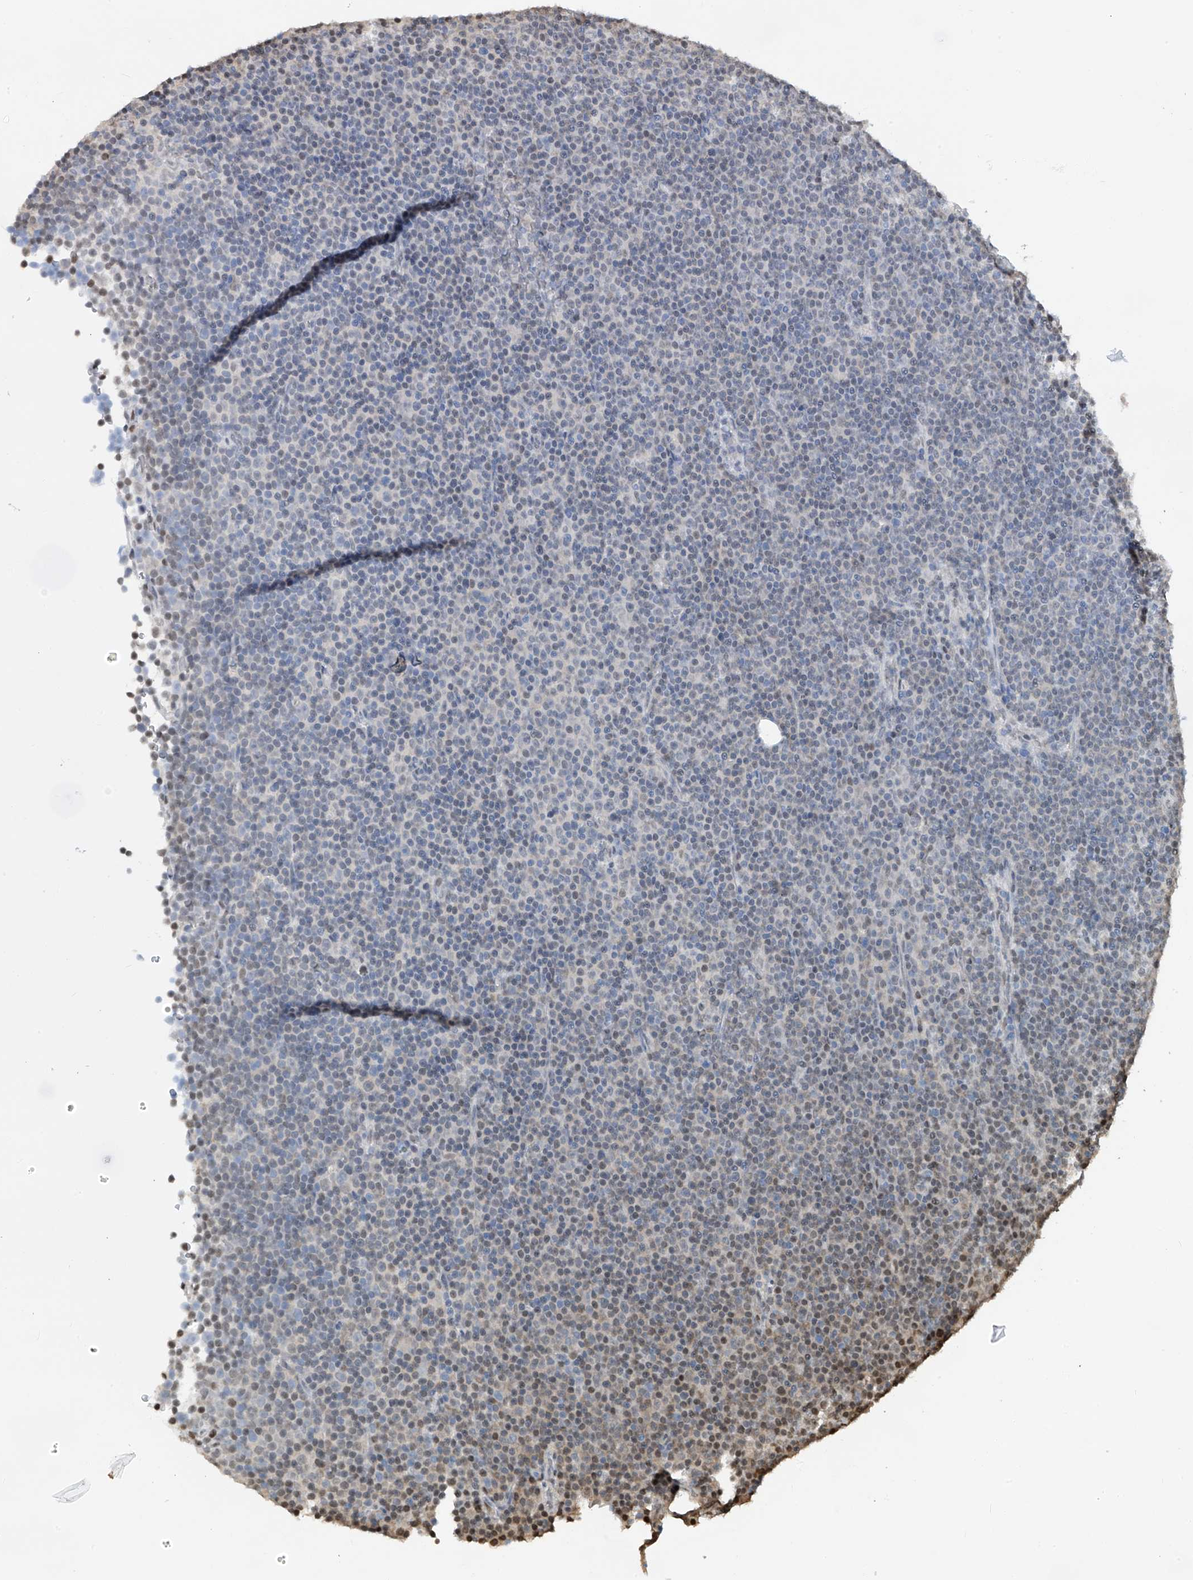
{"staining": {"intensity": "negative", "quantity": "none", "location": "none"}, "tissue": "lymphoma", "cell_type": "Tumor cells", "image_type": "cancer", "snomed": [{"axis": "morphology", "description": "Malignant lymphoma, non-Hodgkin's type, Low grade"}, {"axis": "topography", "description": "Lymph node"}], "caption": "This is an immunohistochemistry image of lymphoma. There is no staining in tumor cells.", "gene": "PMM1", "patient": {"sex": "female", "age": 67}}